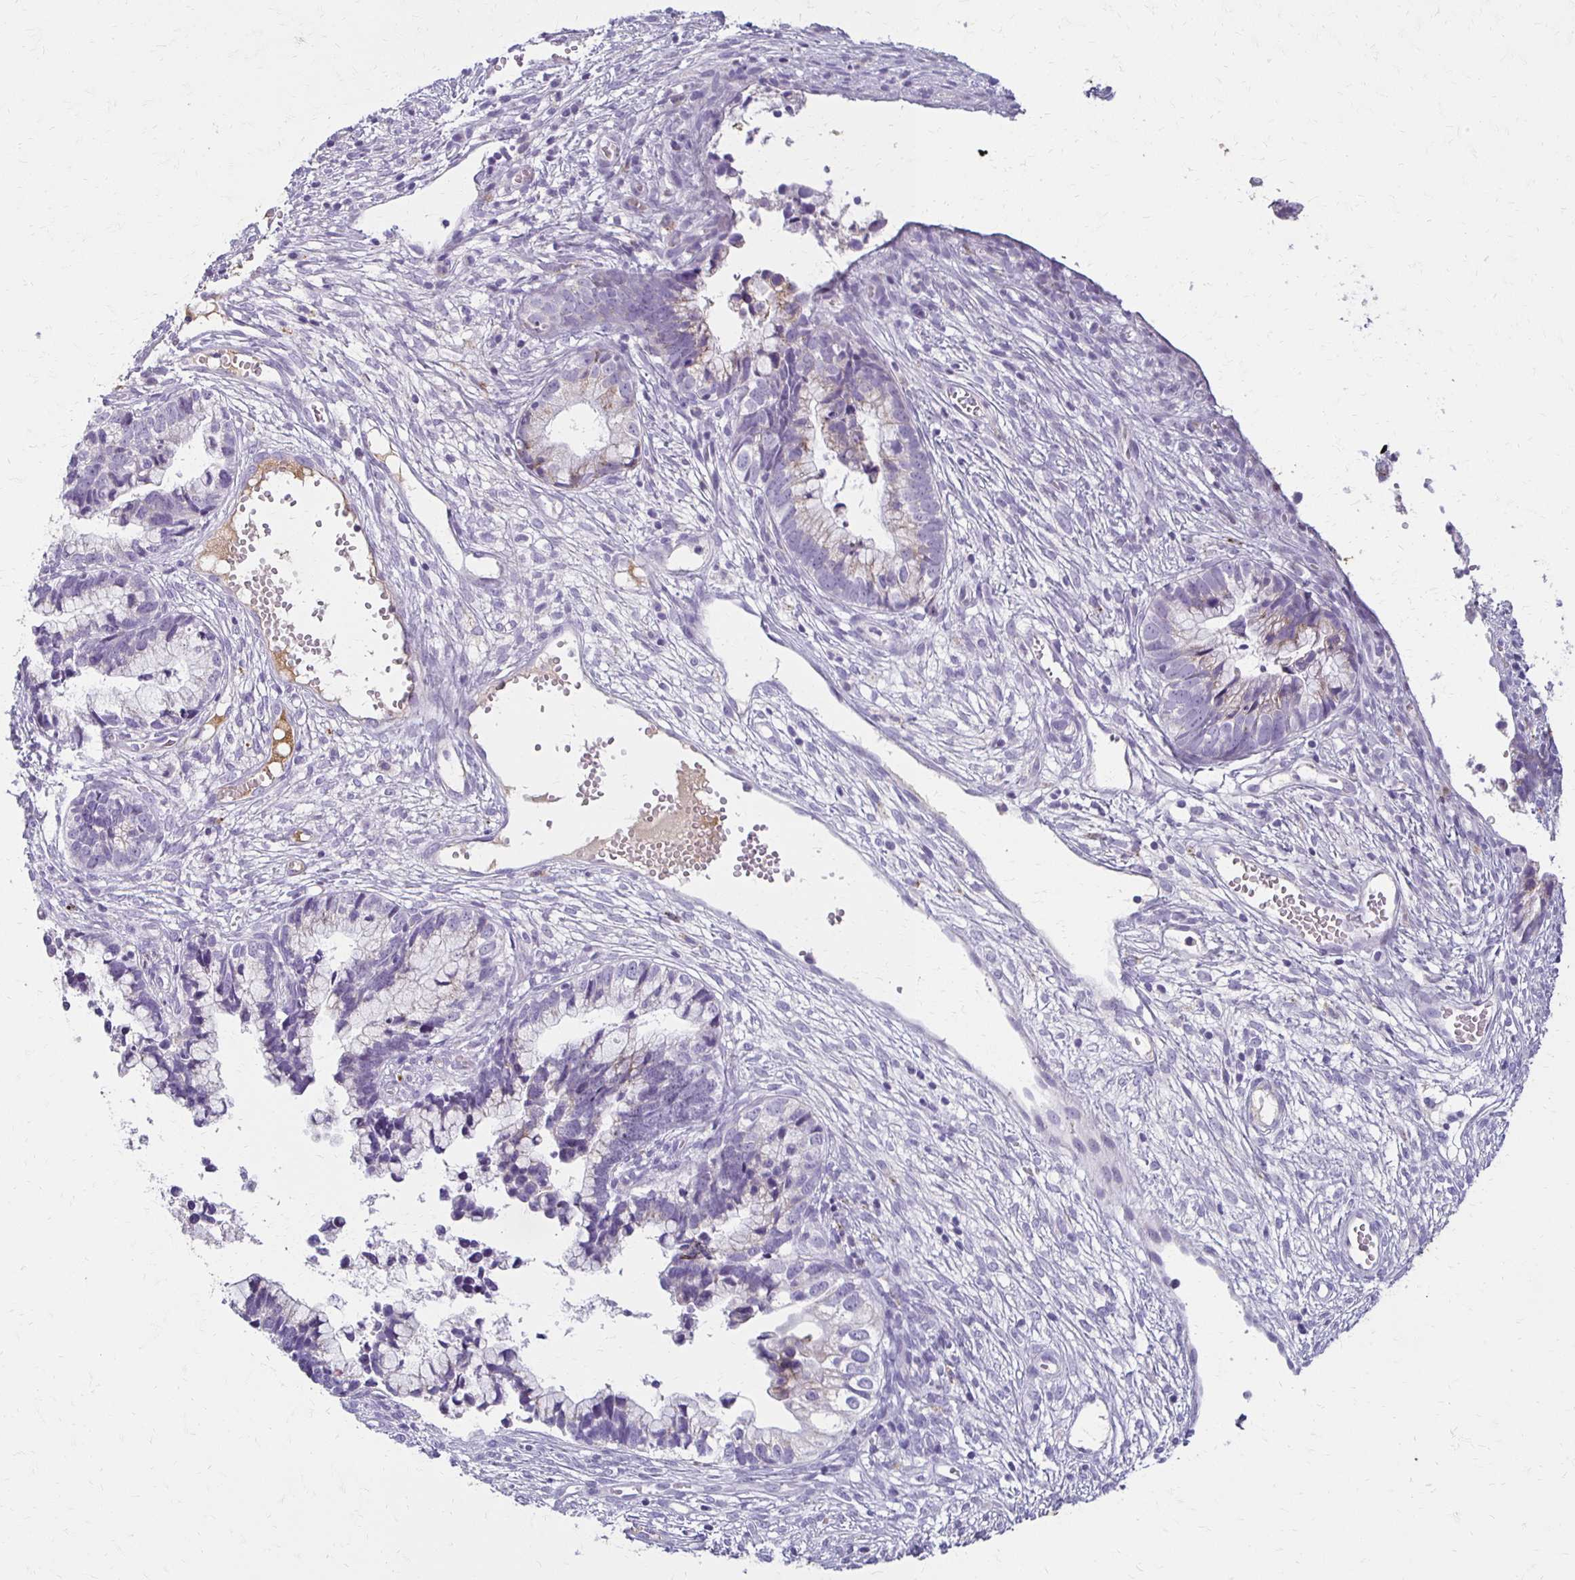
{"staining": {"intensity": "negative", "quantity": "none", "location": "none"}, "tissue": "cervical cancer", "cell_type": "Tumor cells", "image_type": "cancer", "snomed": [{"axis": "morphology", "description": "Adenocarcinoma, NOS"}, {"axis": "topography", "description": "Cervix"}], "caption": "Photomicrograph shows no significant protein positivity in tumor cells of cervical cancer. (Stains: DAB (3,3'-diaminobenzidine) immunohistochemistry with hematoxylin counter stain, Microscopy: brightfield microscopy at high magnification).", "gene": "BBS12", "patient": {"sex": "female", "age": 44}}